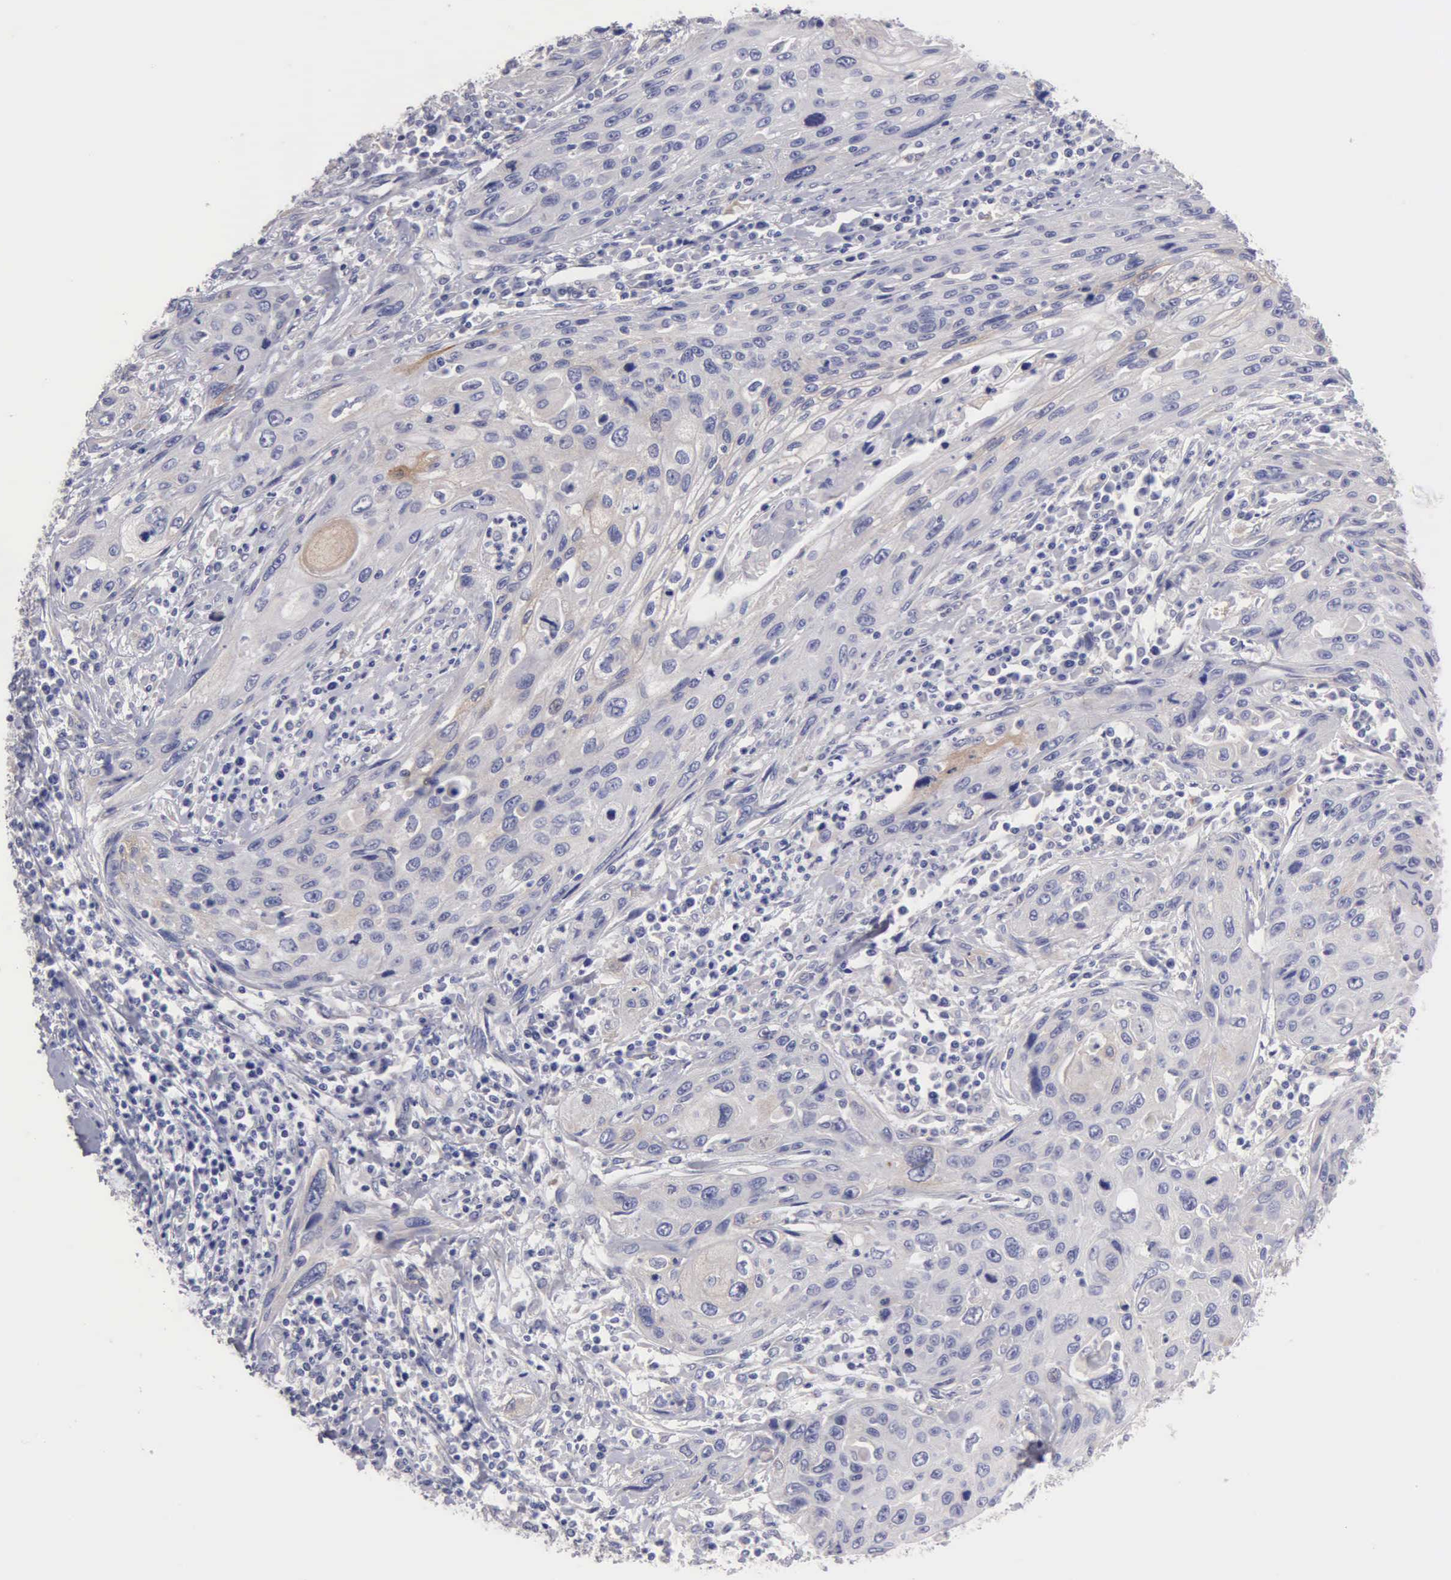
{"staining": {"intensity": "weak", "quantity": "<25%", "location": "cytoplasmic/membranous"}, "tissue": "cervical cancer", "cell_type": "Tumor cells", "image_type": "cancer", "snomed": [{"axis": "morphology", "description": "Squamous cell carcinoma, NOS"}, {"axis": "topography", "description": "Cervix"}], "caption": "High magnification brightfield microscopy of squamous cell carcinoma (cervical) stained with DAB (brown) and counterstained with hematoxylin (blue): tumor cells show no significant expression.", "gene": "APP", "patient": {"sex": "female", "age": 32}}